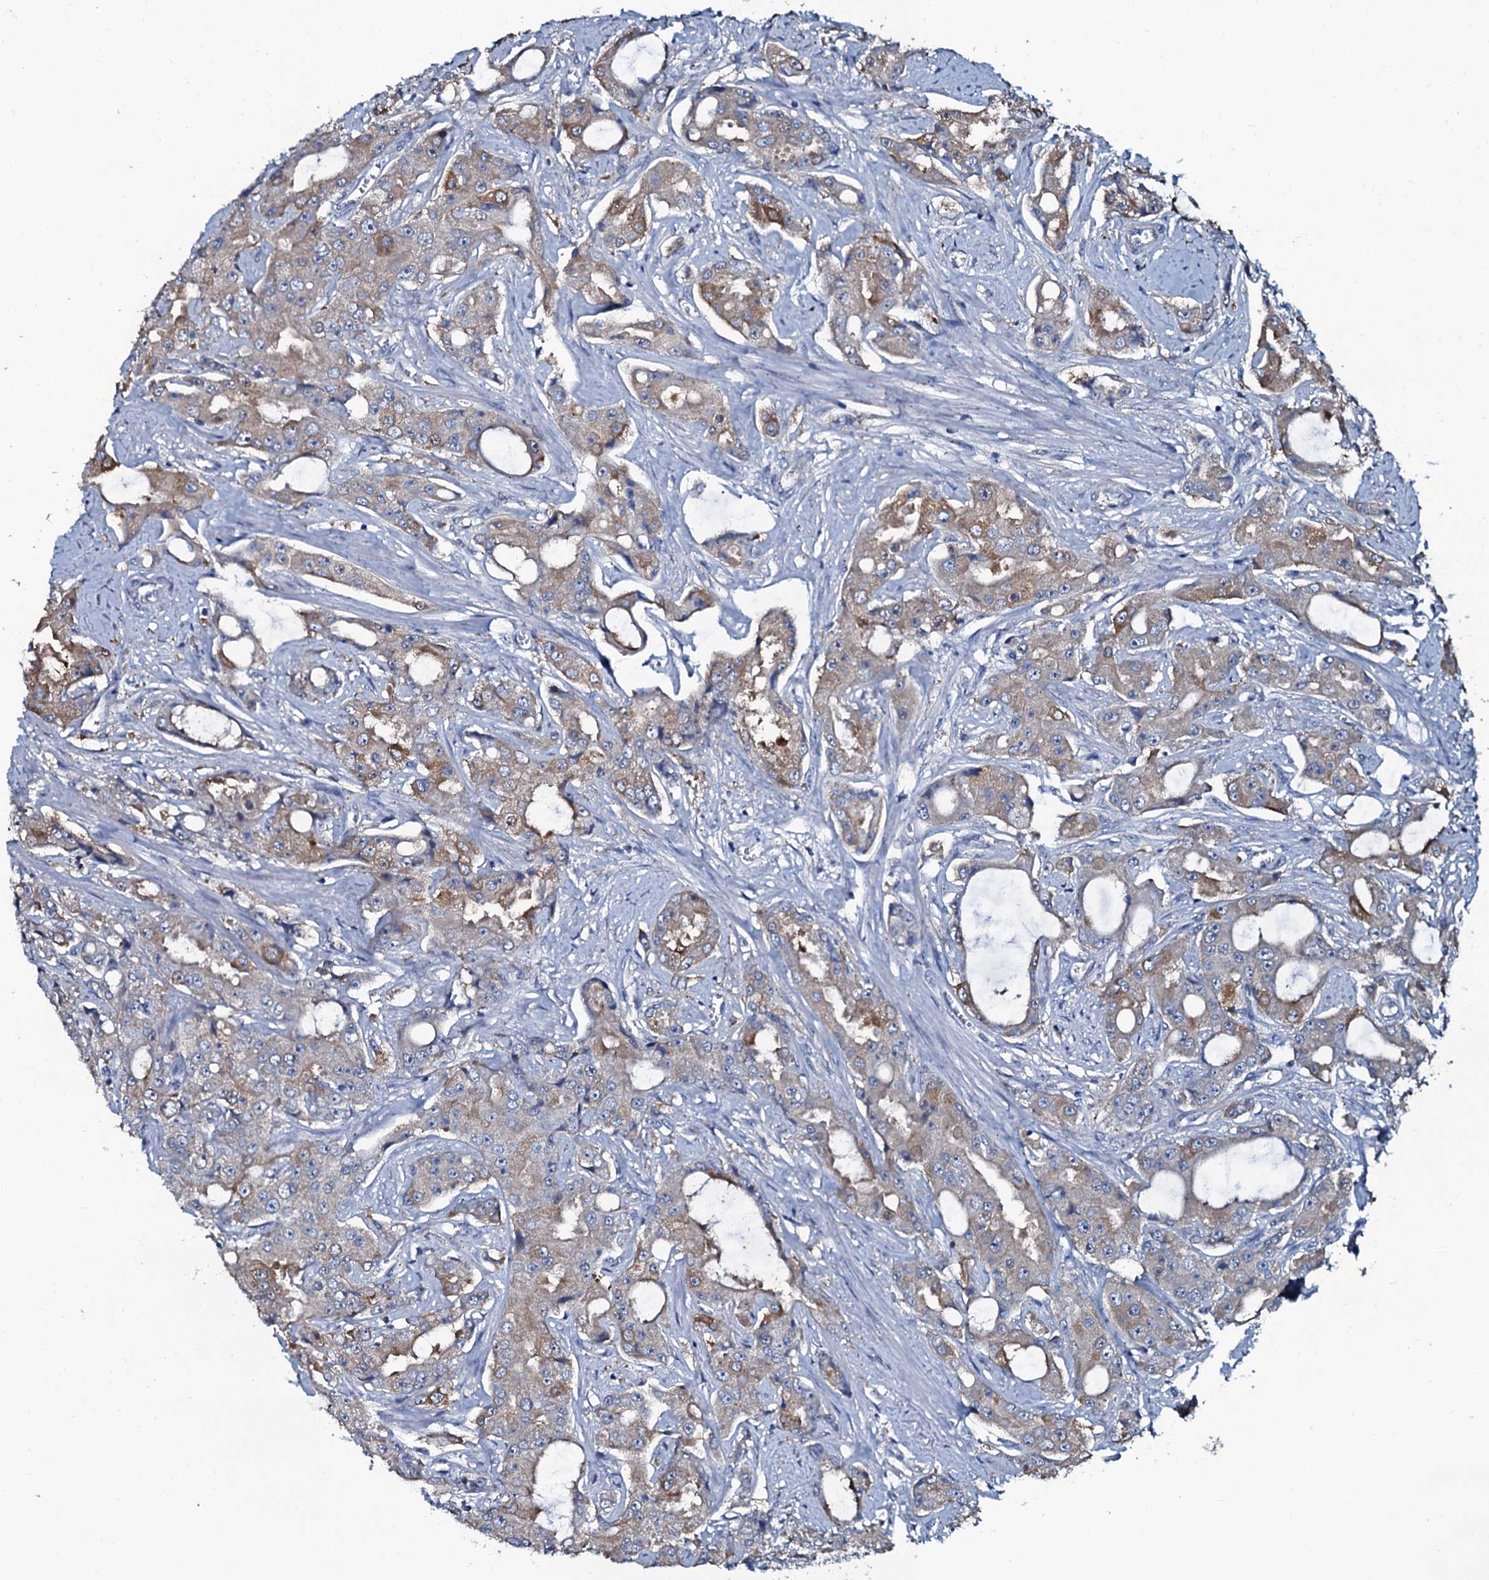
{"staining": {"intensity": "moderate", "quantity": "25%-75%", "location": "cytoplasmic/membranous"}, "tissue": "prostate cancer", "cell_type": "Tumor cells", "image_type": "cancer", "snomed": [{"axis": "morphology", "description": "Adenocarcinoma, High grade"}, {"axis": "topography", "description": "Prostate"}], "caption": "Immunohistochemistry (IHC) of human prostate high-grade adenocarcinoma shows medium levels of moderate cytoplasmic/membranous expression in about 25%-75% of tumor cells.", "gene": "USPL1", "patient": {"sex": "male", "age": 73}}